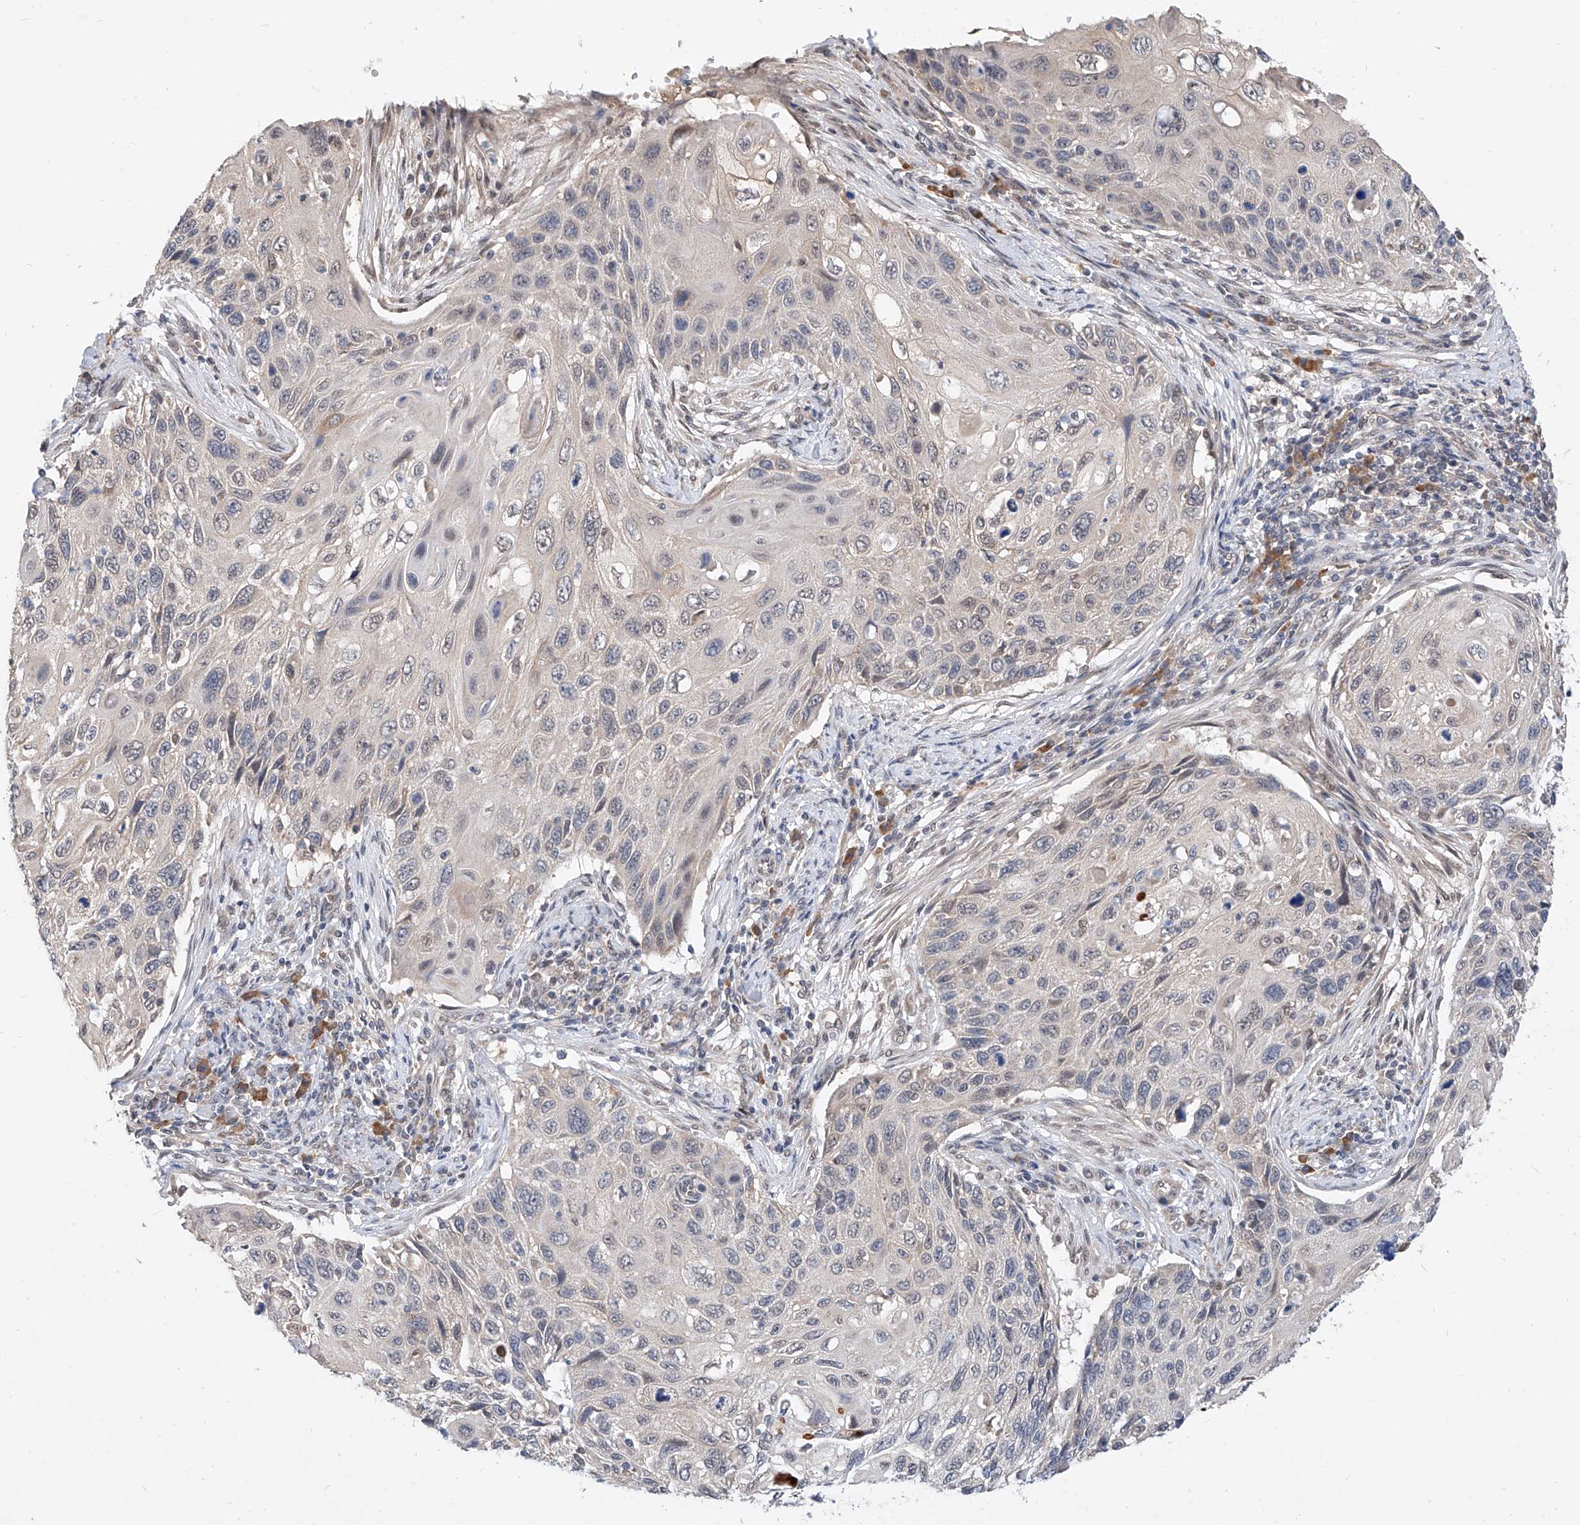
{"staining": {"intensity": "negative", "quantity": "none", "location": "none"}, "tissue": "cervical cancer", "cell_type": "Tumor cells", "image_type": "cancer", "snomed": [{"axis": "morphology", "description": "Squamous cell carcinoma, NOS"}, {"axis": "topography", "description": "Cervix"}], "caption": "IHC histopathology image of neoplastic tissue: human cervical cancer stained with DAB exhibits no significant protein expression in tumor cells.", "gene": "CARMIL3", "patient": {"sex": "female", "age": 70}}